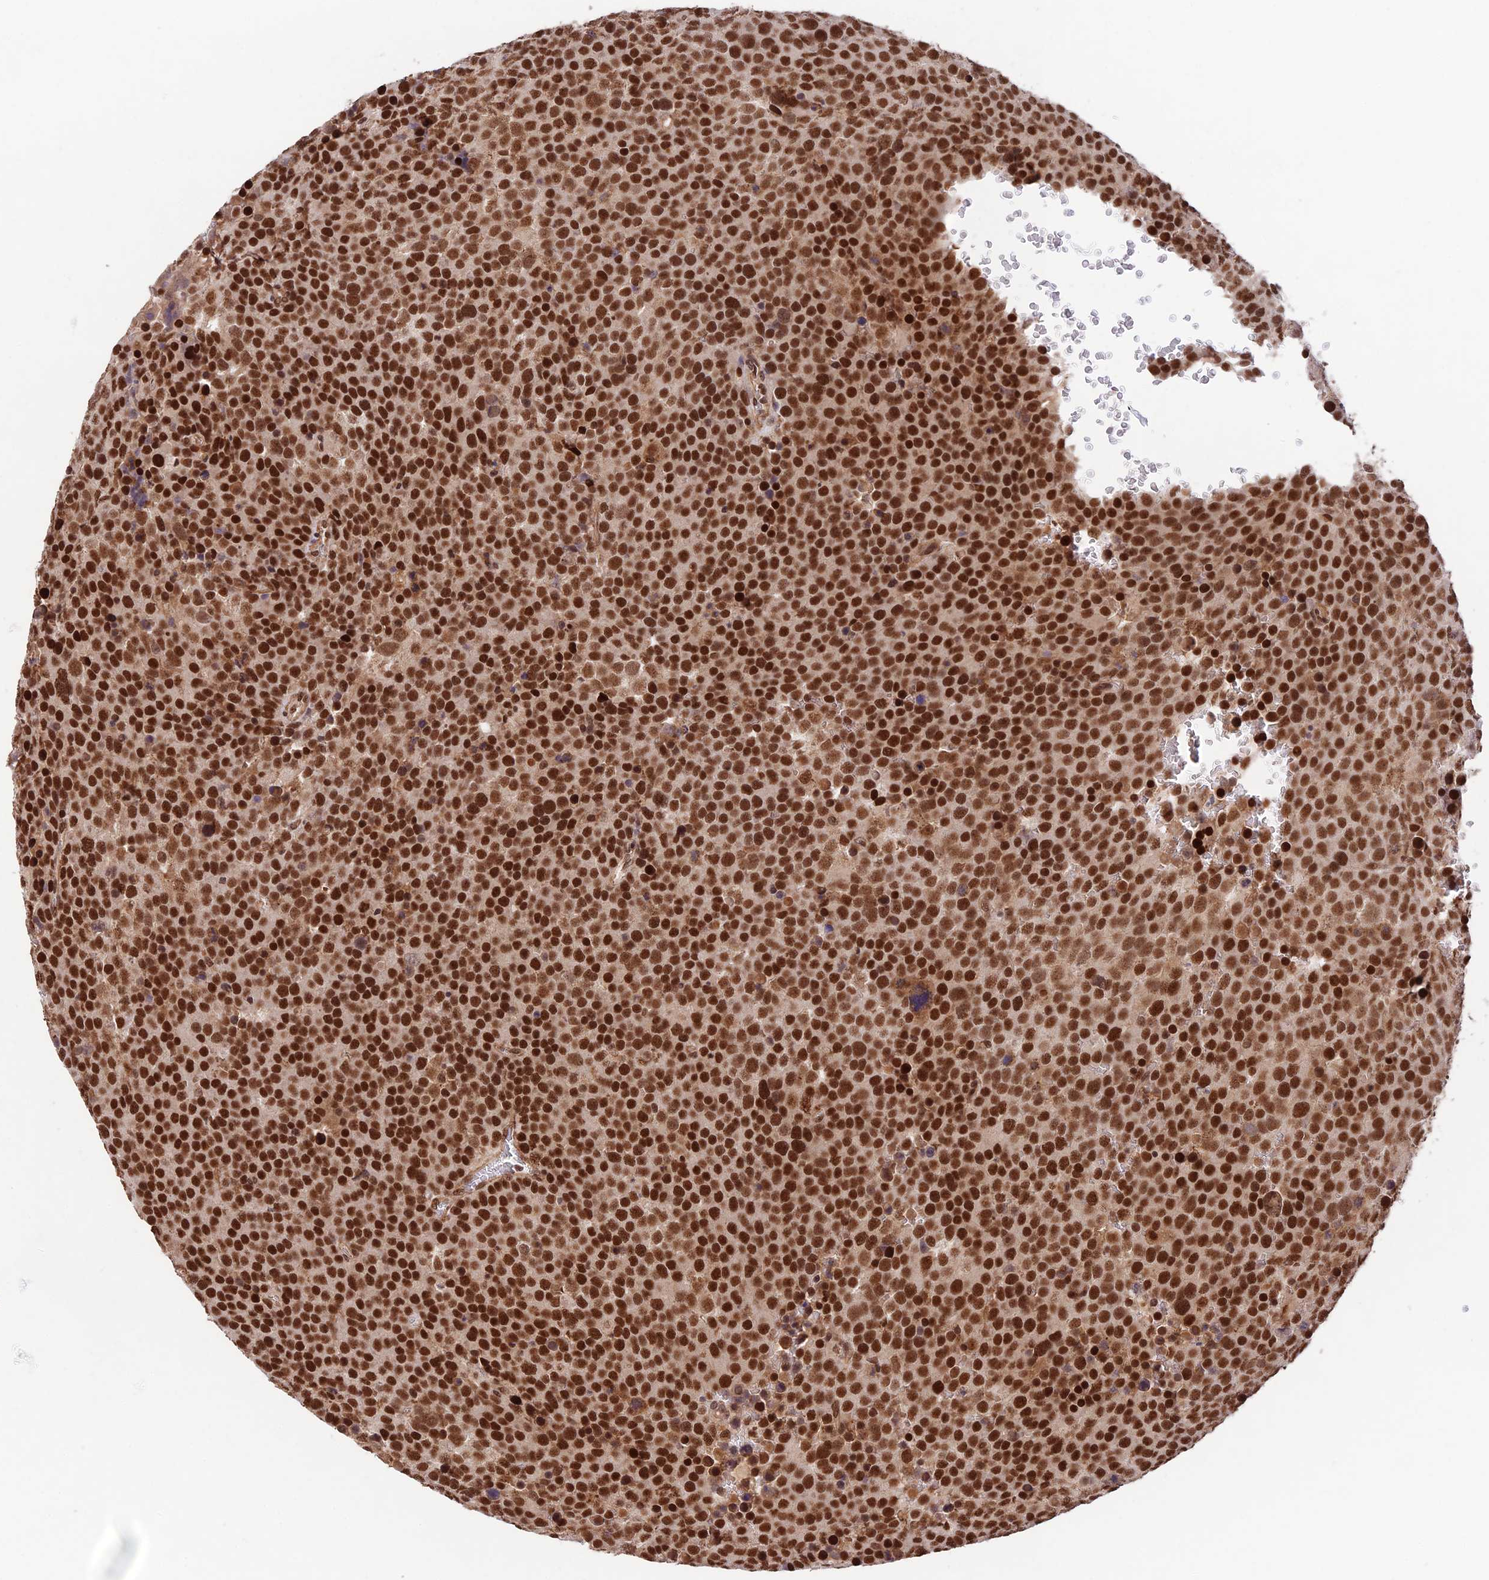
{"staining": {"intensity": "strong", "quantity": ">75%", "location": "nuclear"}, "tissue": "testis cancer", "cell_type": "Tumor cells", "image_type": "cancer", "snomed": [{"axis": "morphology", "description": "Seminoma, NOS"}, {"axis": "topography", "description": "Testis"}], "caption": "Immunohistochemistry (IHC) staining of testis cancer (seminoma), which reveals high levels of strong nuclear staining in about >75% of tumor cells indicating strong nuclear protein positivity. The staining was performed using DAB (brown) for protein detection and nuclei were counterstained in hematoxylin (blue).", "gene": "RBM42", "patient": {"sex": "male", "age": 71}}